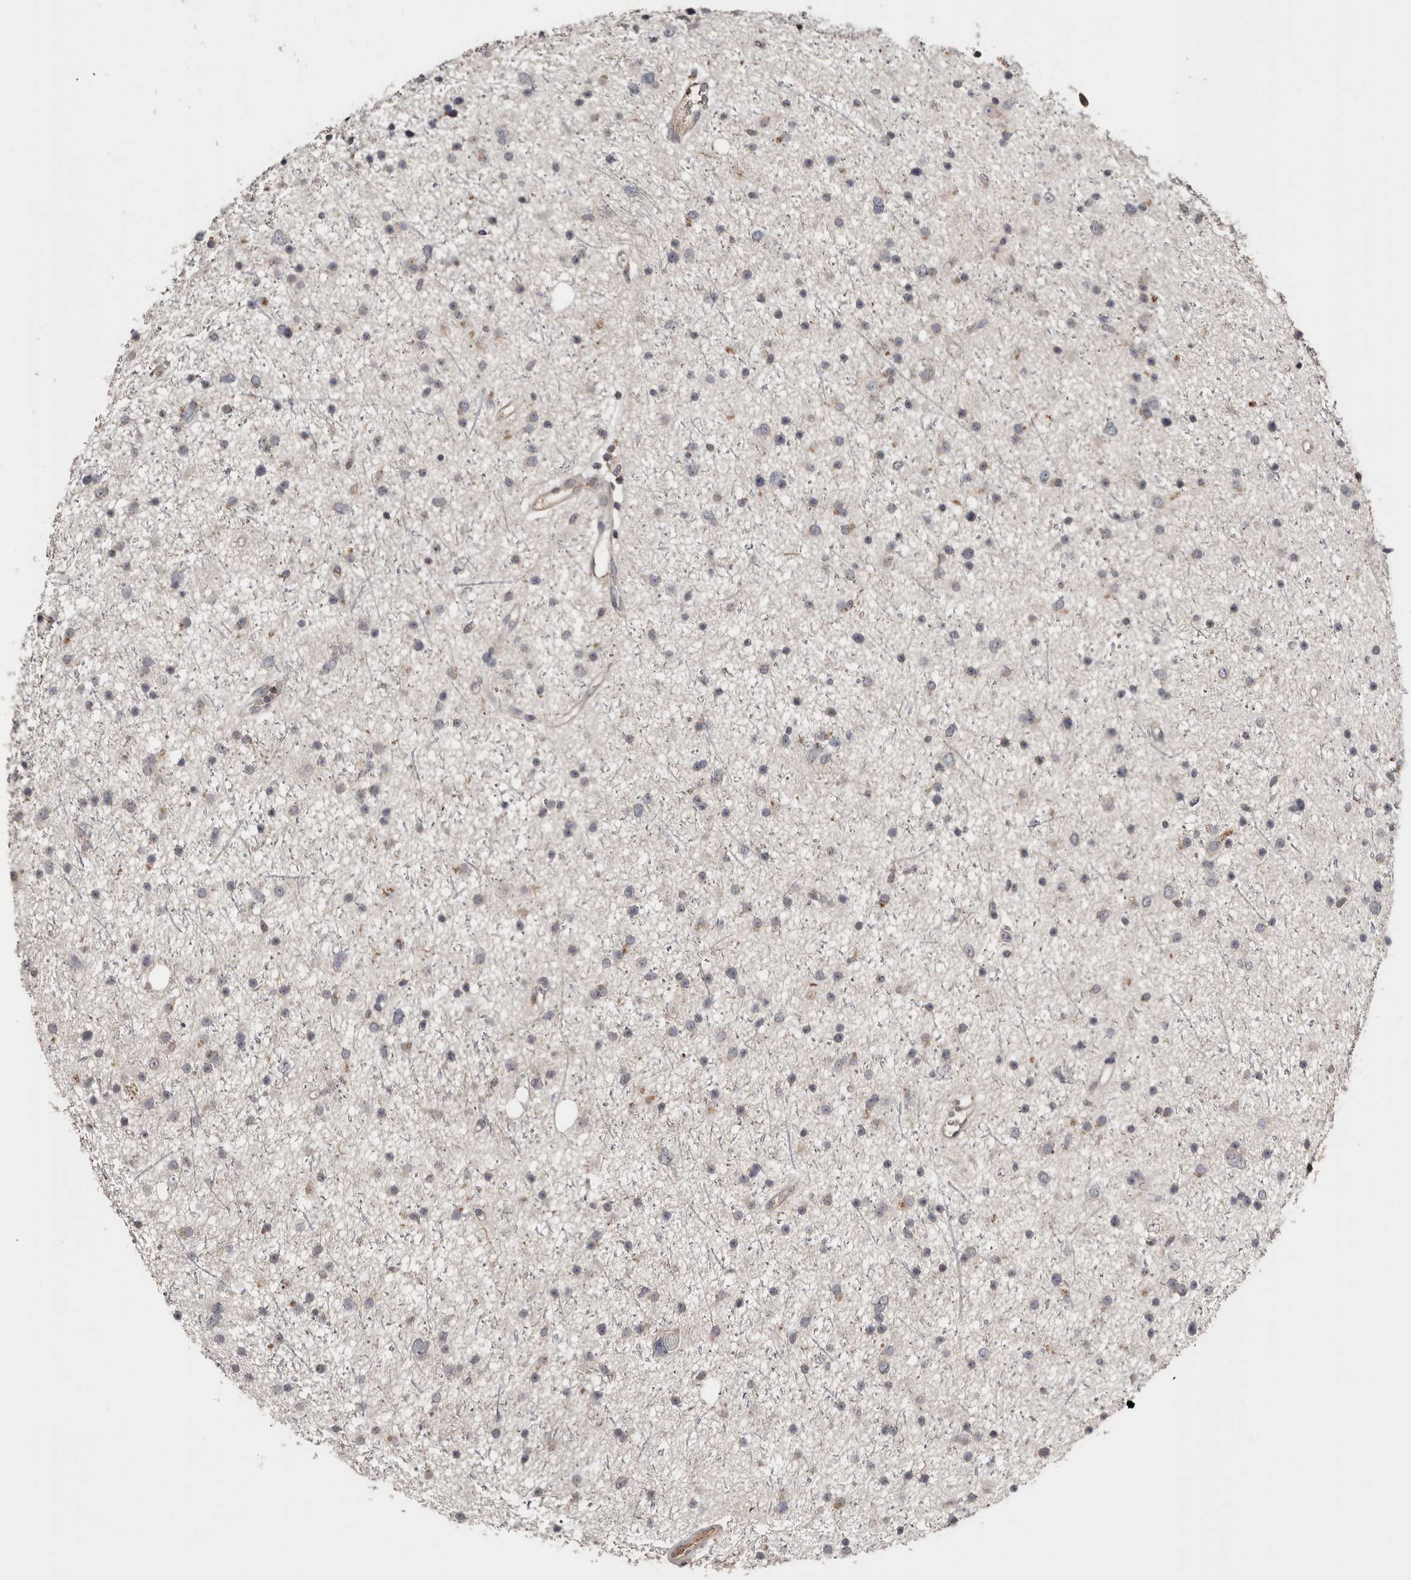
{"staining": {"intensity": "weak", "quantity": "<25%", "location": "cytoplasmic/membranous"}, "tissue": "glioma", "cell_type": "Tumor cells", "image_type": "cancer", "snomed": [{"axis": "morphology", "description": "Glioma, malignant, Low grade"}, {"axis": "topography", "description": "Cerebral cortex"}], "caption": "Image shows no protein expression in tumor cells of low-grade glioma (malignant) tissue.", "gene": "SLC39A2", "patient": {"sex": "female", "age": 39}}